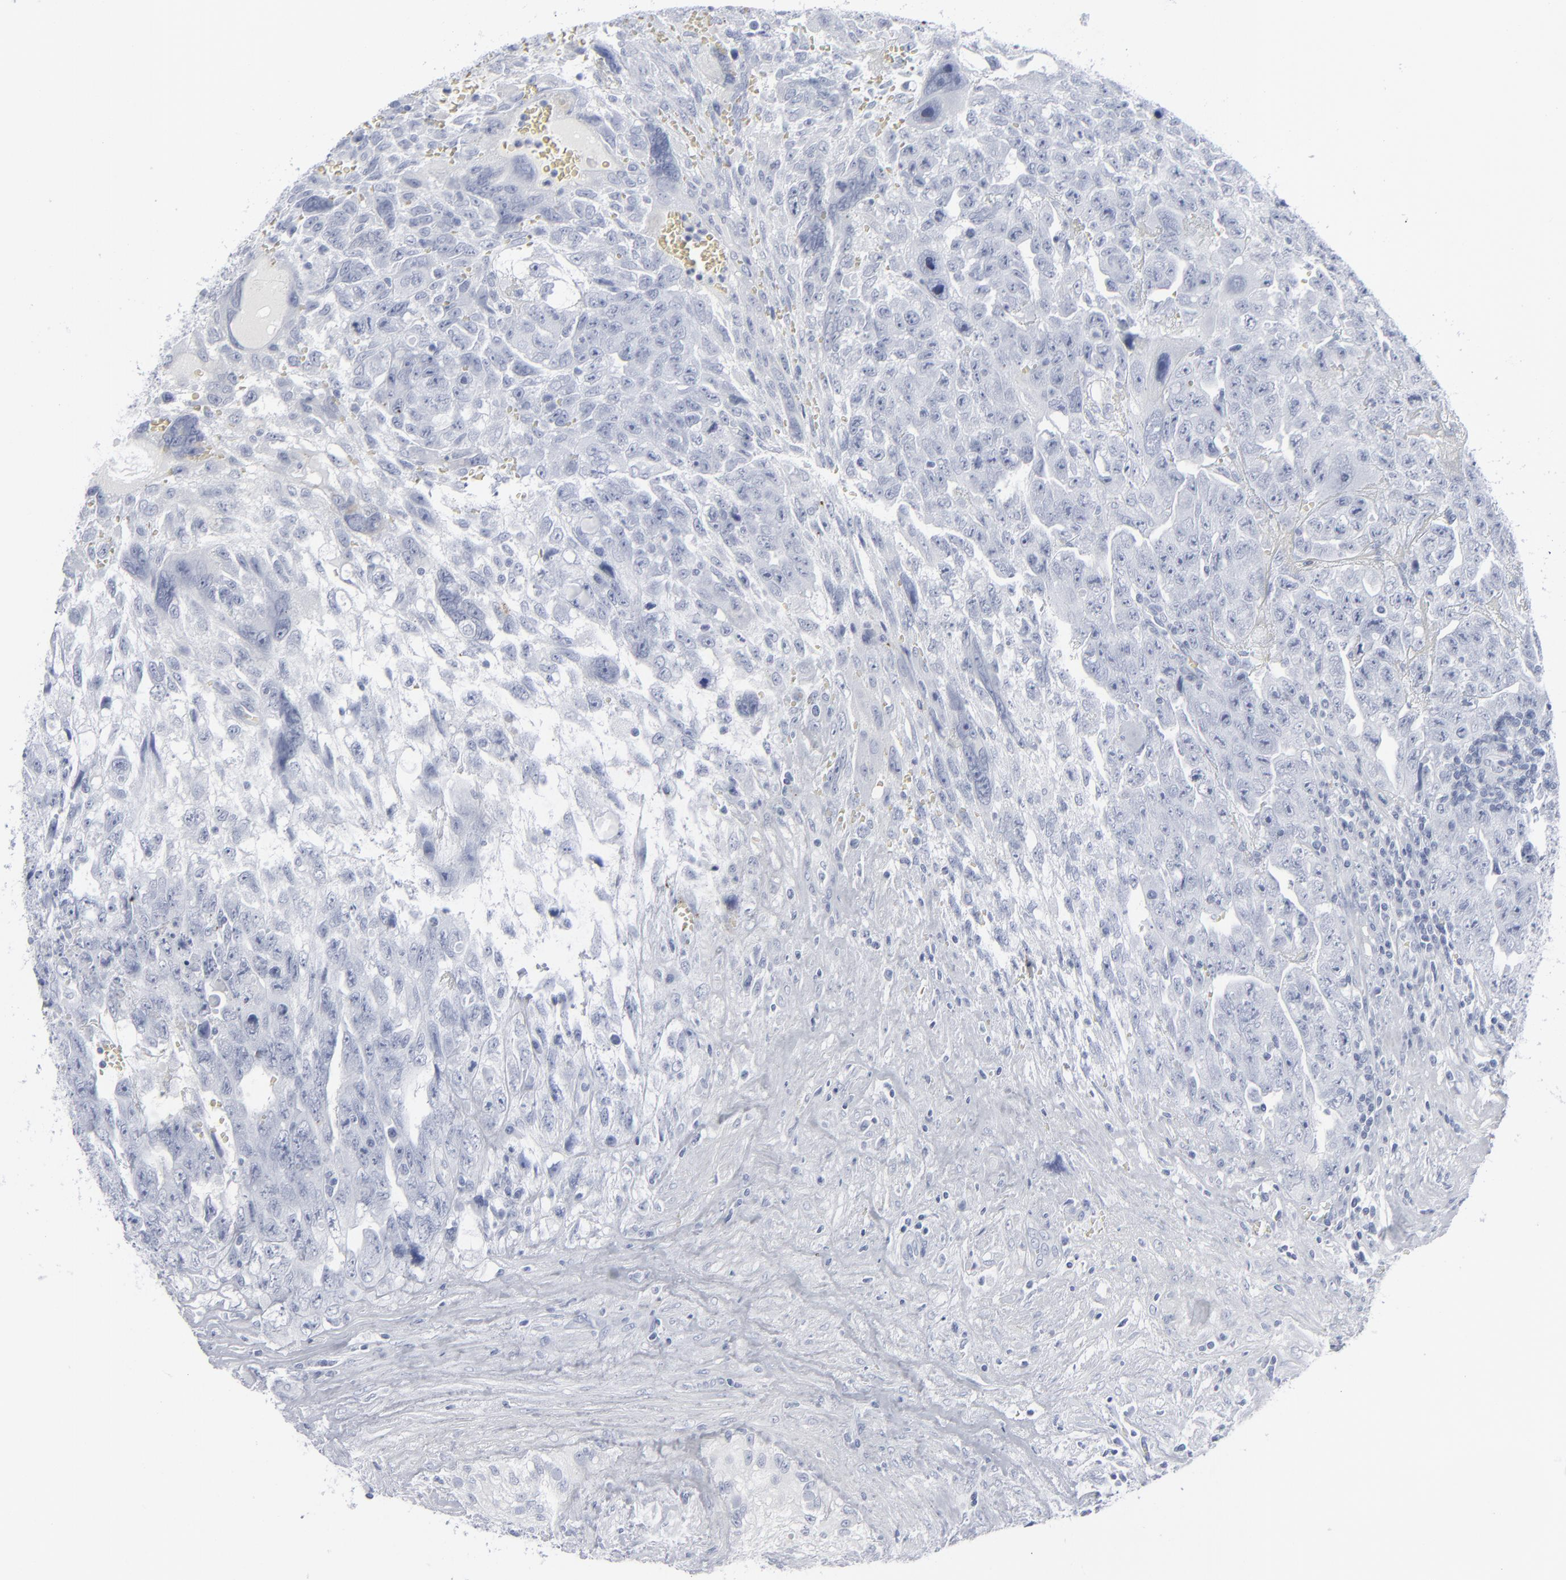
{"staining": {"intensity": "negative", "quantity": "none", "location": "none"}, "tissue": "testis cancer", "cell_type": "Tumor cells", "image_type": "cancer", "snomed": [{"axis": "morphology", "description": "Carcinoma, Embryonal, NOS"}, {"axis": "topography", "description": "Testis"}], "caption": "Immunohistochemistry (IHC) micrograph of neoplastic tissue: testis embryonal carcinoma stained with DAB (3,3'-diaminobenzidine) exhibits no significant protein expression in tumor cells.", "gene": "MSLN", "patient": {"sex": "male", "age": 28}}